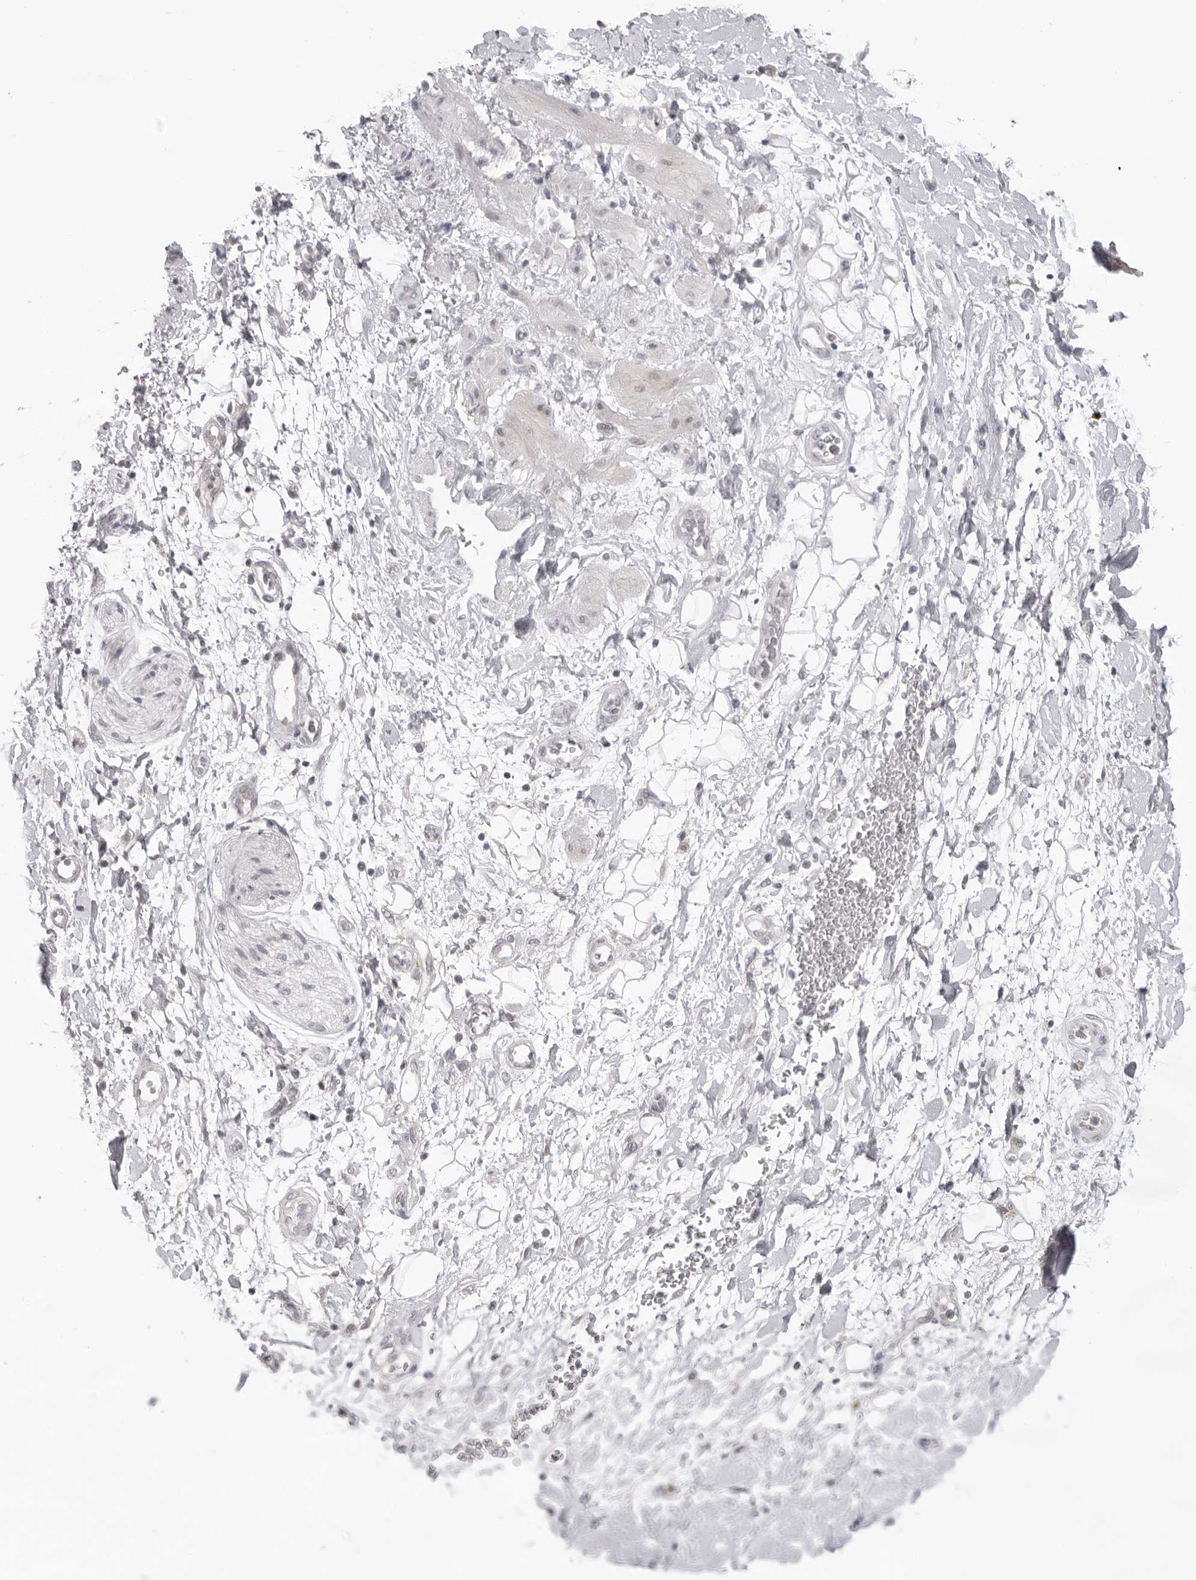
{"staining": {"intensity": "negative", "quantity": "none", "location": "none"}, "tissue": "adipose tissue", "cell_type": "Adipocytes", "image_type": "normal", "snomed": [{"axis": "morphology", "description": "Normal tissue, NOS"}, {"axis": "morphology", "description": "Adenocarcinoma, NOS"}, {"axis": "topography", "description": "Pancreas"}, {"axis": "topography", "description": "Peripheral nerve tissue"}], "caption": "IHC photomicrograph of normal adipose tissue: adipose tissue stained with DAB (3,3'-diaminobenzidine) shows no significant protein expression in adipocytes.", "gene": "ACP6", "patient": {"sex": "male", "age": 59}}